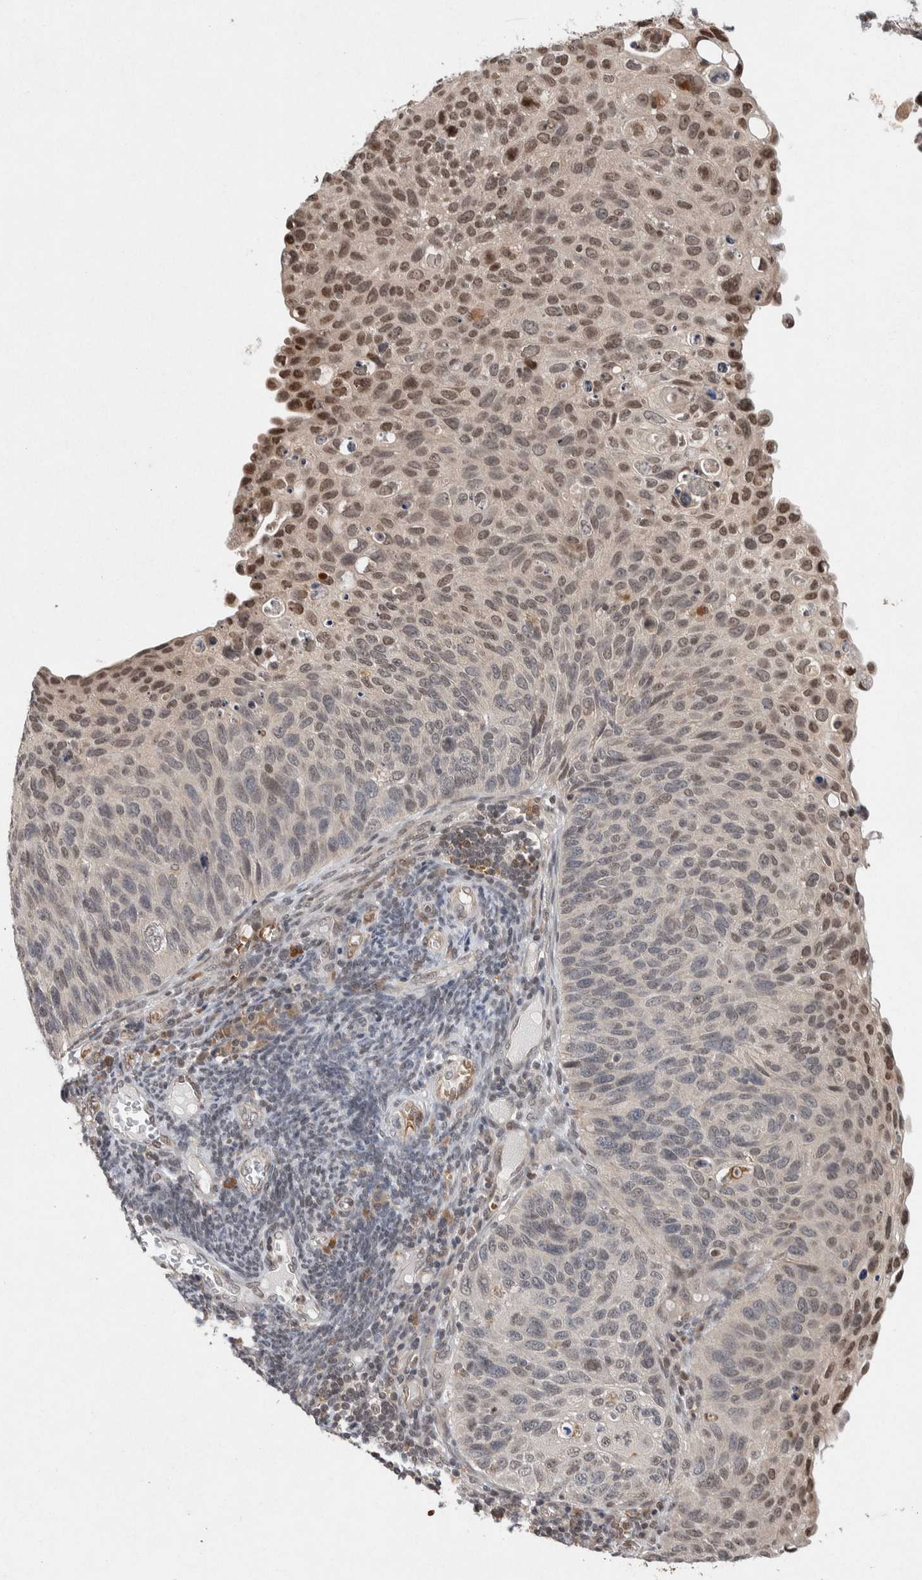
{"staining": {"intensity": "moderate", "quantity": "25%-75%", "location": "nuclear"}, "tissue": "cervical cancer", "cell_type": "Tumor cells", "image_type": "cancer", "snomed": [{"axis": "morphology", "description": "Squamous cell carcinoma, NOS"}, {"axis": "topography", "description": "Cervix"}], "caption": "The micrograph shows a brown stain indicating the presence of a protein in the nuclear of tumor cells in cervical cancer (squamous cell carcinoma).", "gene": "KCNK1", "patient": {"sex": "female", "age": 70}}